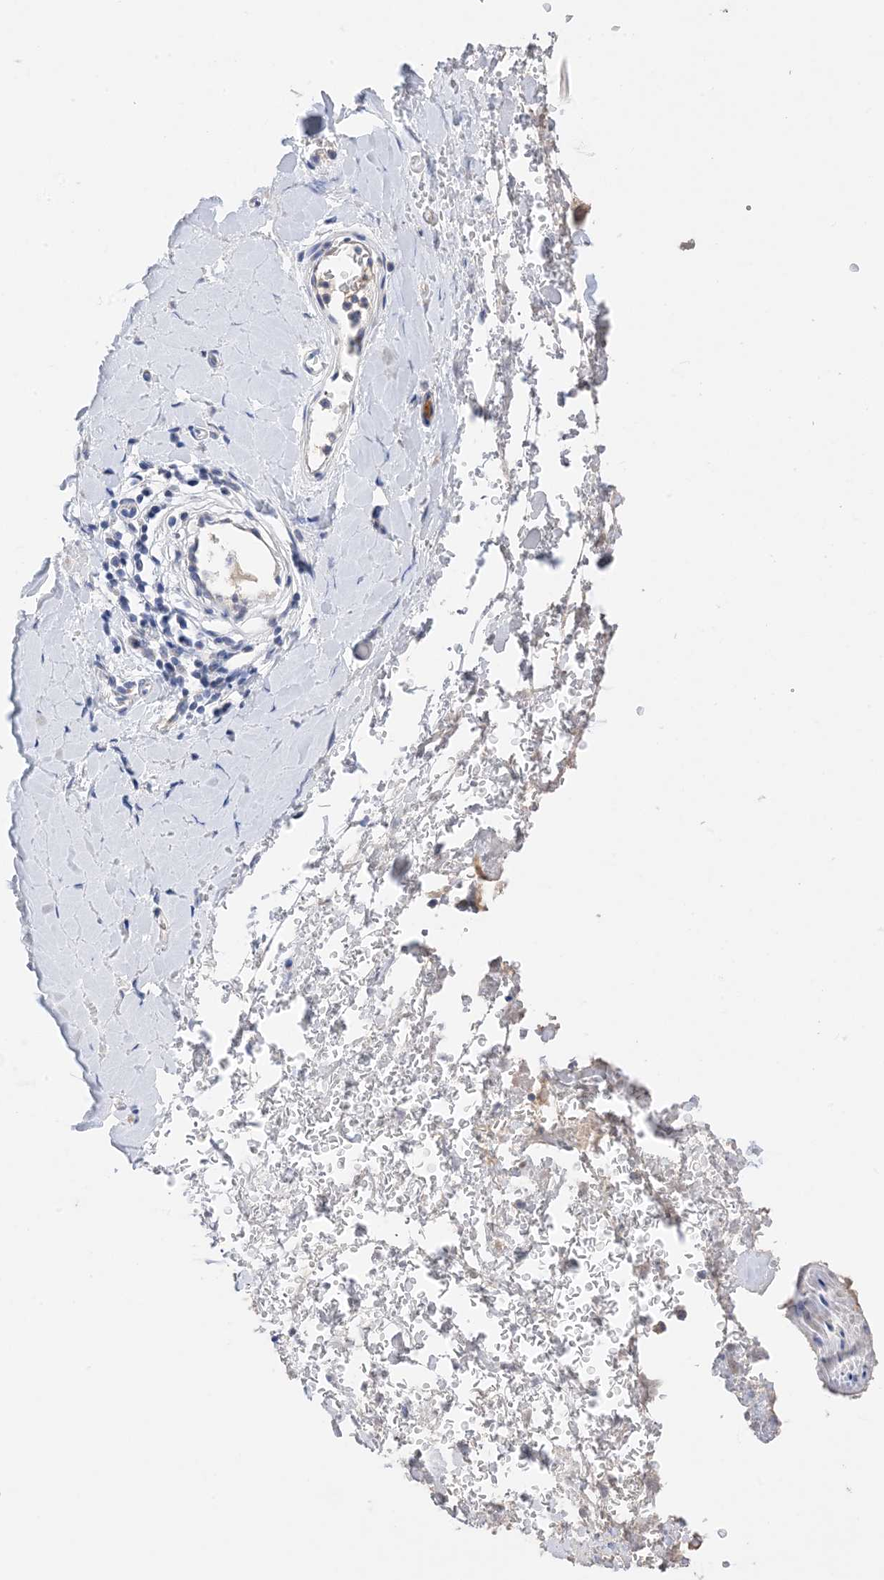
{"staining": {"intensity": "negative", "quantity": "none", "location": "none"}, "tissue": "adipose tissue", "cell_type": "Adipocytes", "image_type": "normal", "snomed": [{"axis": "morphology", "description": "Normal tissue, NOS"}, {"axis": "morphology", "description": "Adenocarcinoma, NOS"}, {"axis": "topography", "description": "Stomach, upper"}, {"axis": "topography", "description": "Peripheral nerve tissue"}], "caption": "Immunohistochemical staining of benign human adipose tissue exhibits no significant expression in adipocytes.", "gene": "PLK4", "patient": {"sex": "male", "age": 62}}